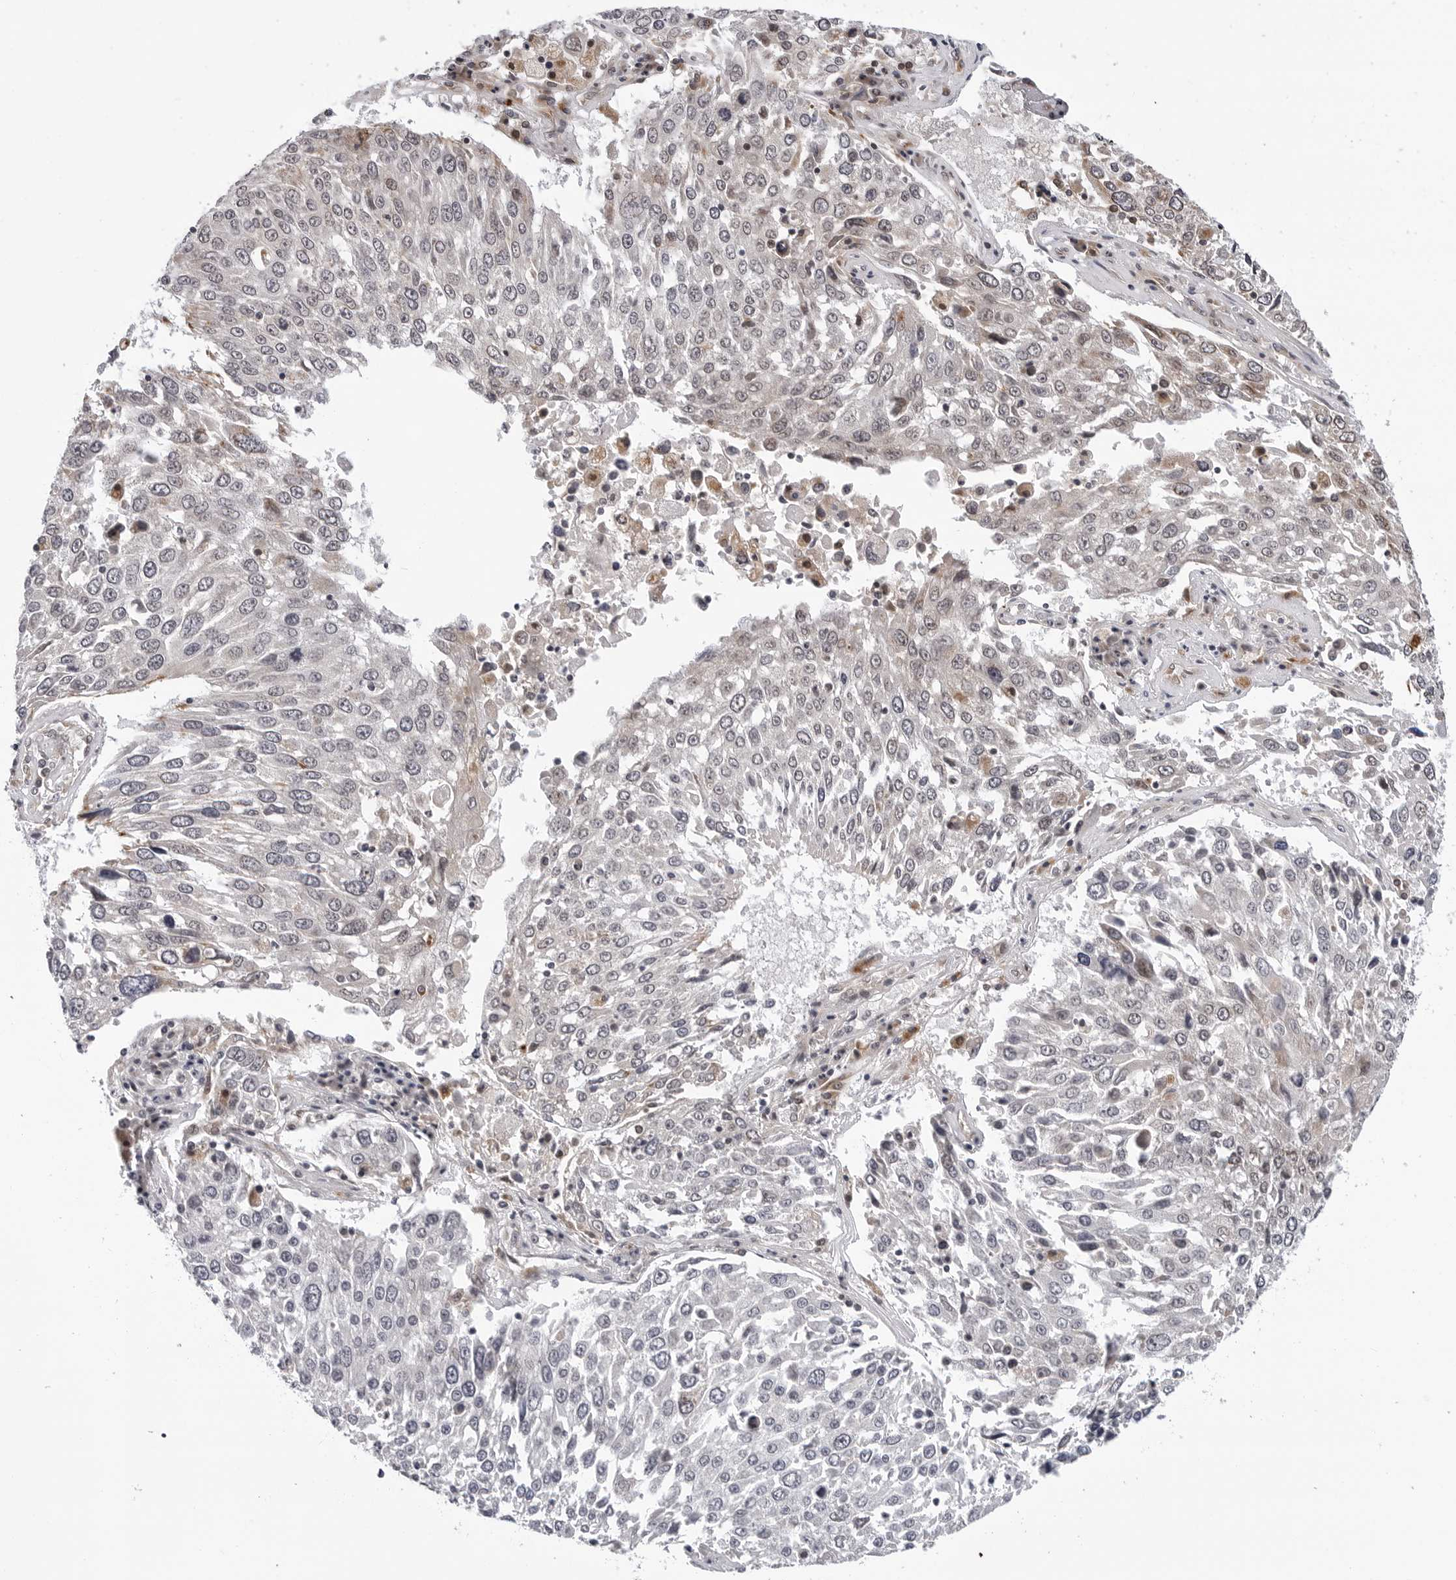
{"staining": {"intensity": "negative", "quantity": "none", "location": "none"}, "tissue": "lung cancer", "cell_type": "Tumor cells", "image_type": "cancer", "snomed": [{"axis": "morphology", "description": "Squamous cell carcinoma, NOS"}, {"axis": "topography", "description": "Lung"}], "caption": "IHC image of neoplastic tissue: human lung cancer (squamous cell carcinoma) stained with DAB (3,3'-diaminobenzidine) shows no significant protein positivity in tumor cells. (DAB immunohistochemistry (IHC), high magnification).", "gene": "KIAA1614", "patient": {"sex": "male", "age": 65}}